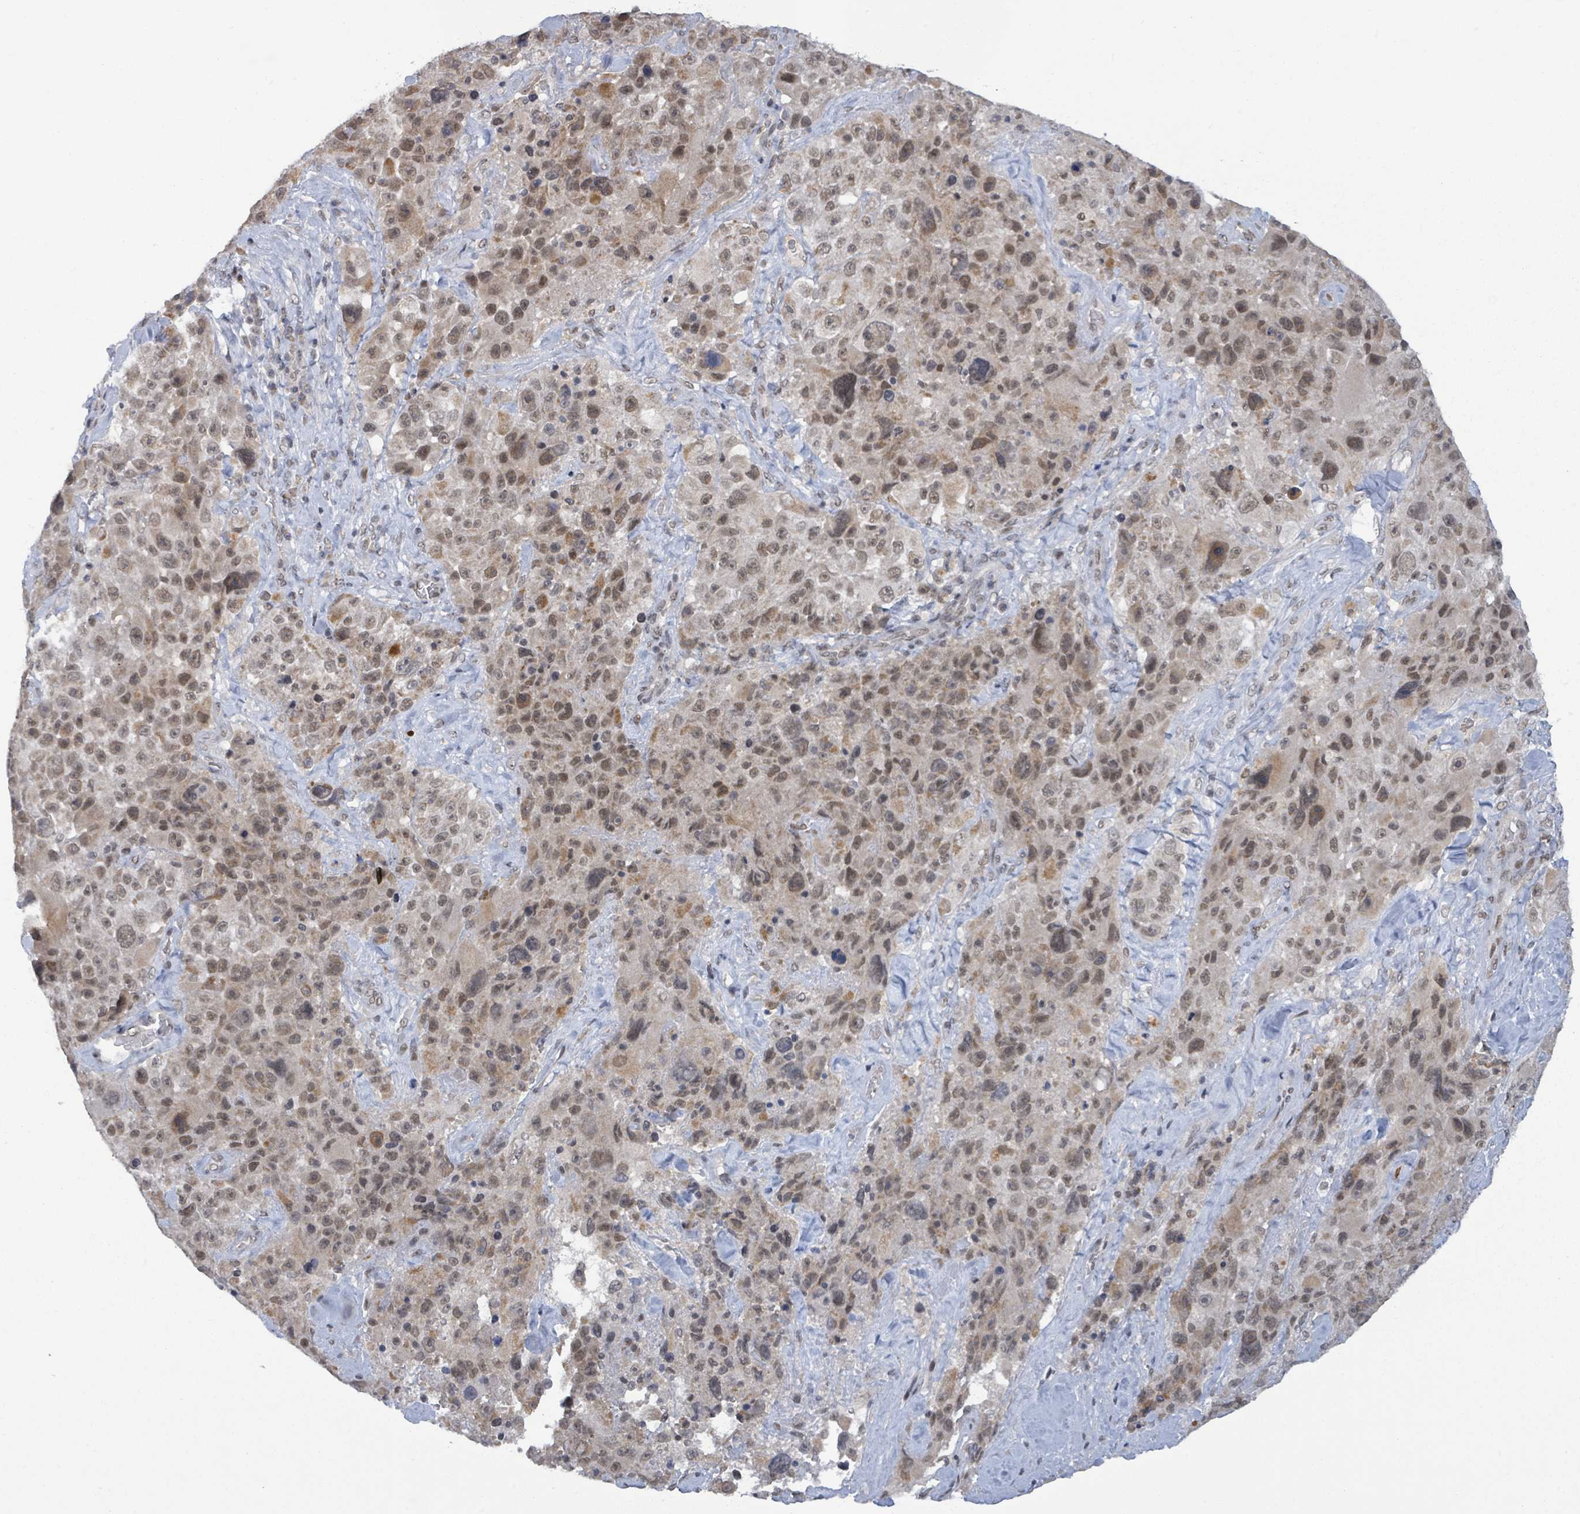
{"staining": {"intensity": "moderate", "quantity": ">75%", "location": "nuclear"}, "tissue": "melanoma", "cell_type": "Tumor cells", "image_type": "cancer", "snomed": [{"axis": "morphology", "description": "Malignant melanoma, Metastatic site"}, {"axis": "topography", "description": "Lymph node"}], "caption": "Immunohistochemical staining of malignant melanoma (metastatic site) demonstrates moderate nuclear protein positivity in approximately >75% of tumor cells.", "gene": "BANP", "patient": {"sex": "male", "age": 62}}